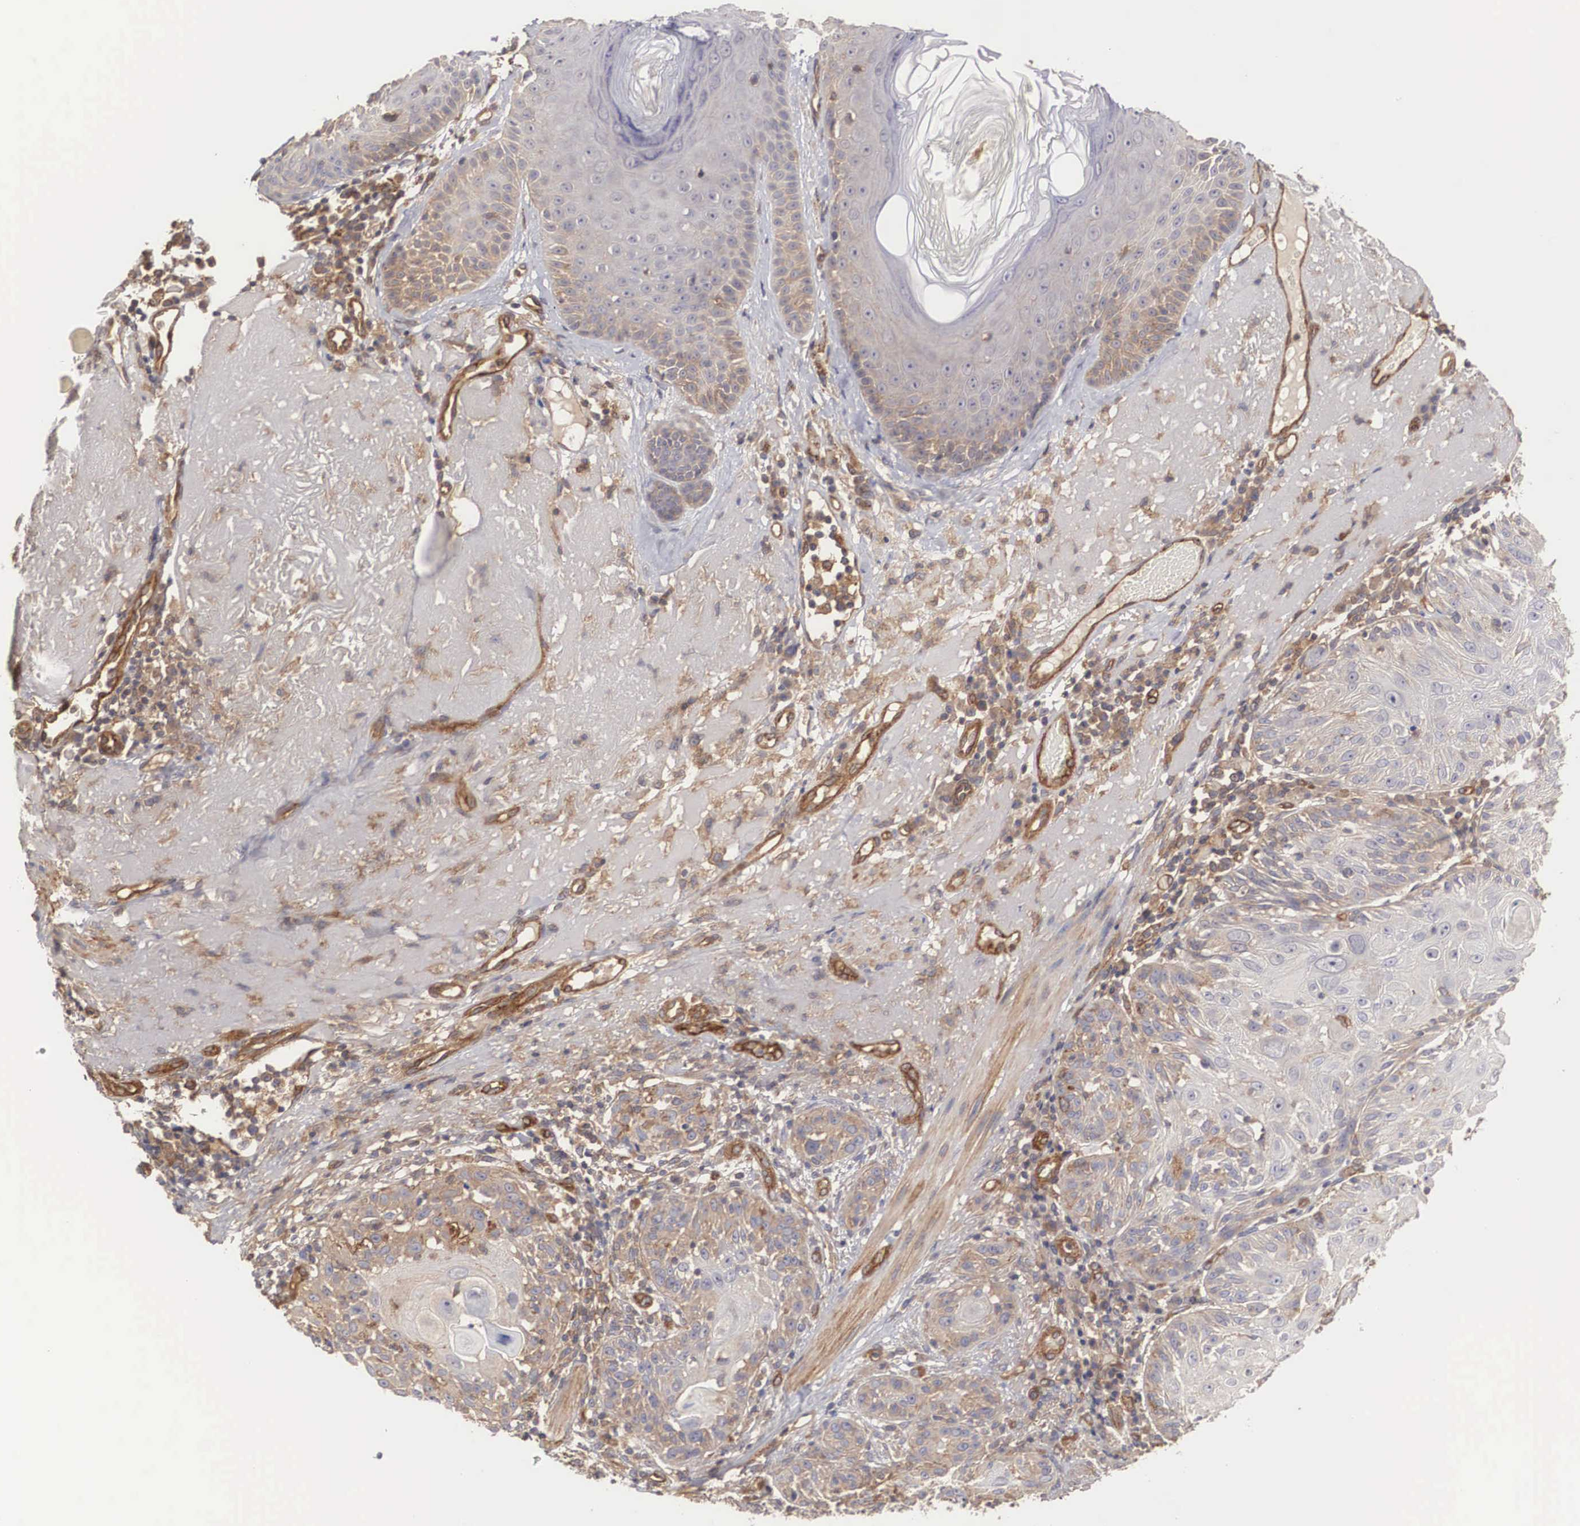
{"staining": {"intensity": "weak", "quantity": "25%-75%", "location": "cytoplasmic/membranous"}, "tissue": "skin cancer", "cell_type": "Tumor cells", "image_type": "cancer", "snomed": [{"axis": "morphology", "description": "Squamous cell carcinoma, NOS"}, {"axis": "topography", "description": "Skin"}], "caption": "Protein staining reveals weak cytoplasmic/membranous staining in approximately 25%-75% of tumor cells in skin squamous cell carcinoma.", "gene": "ARMCX4", "patient": {"sex": "female", "age": 89}}